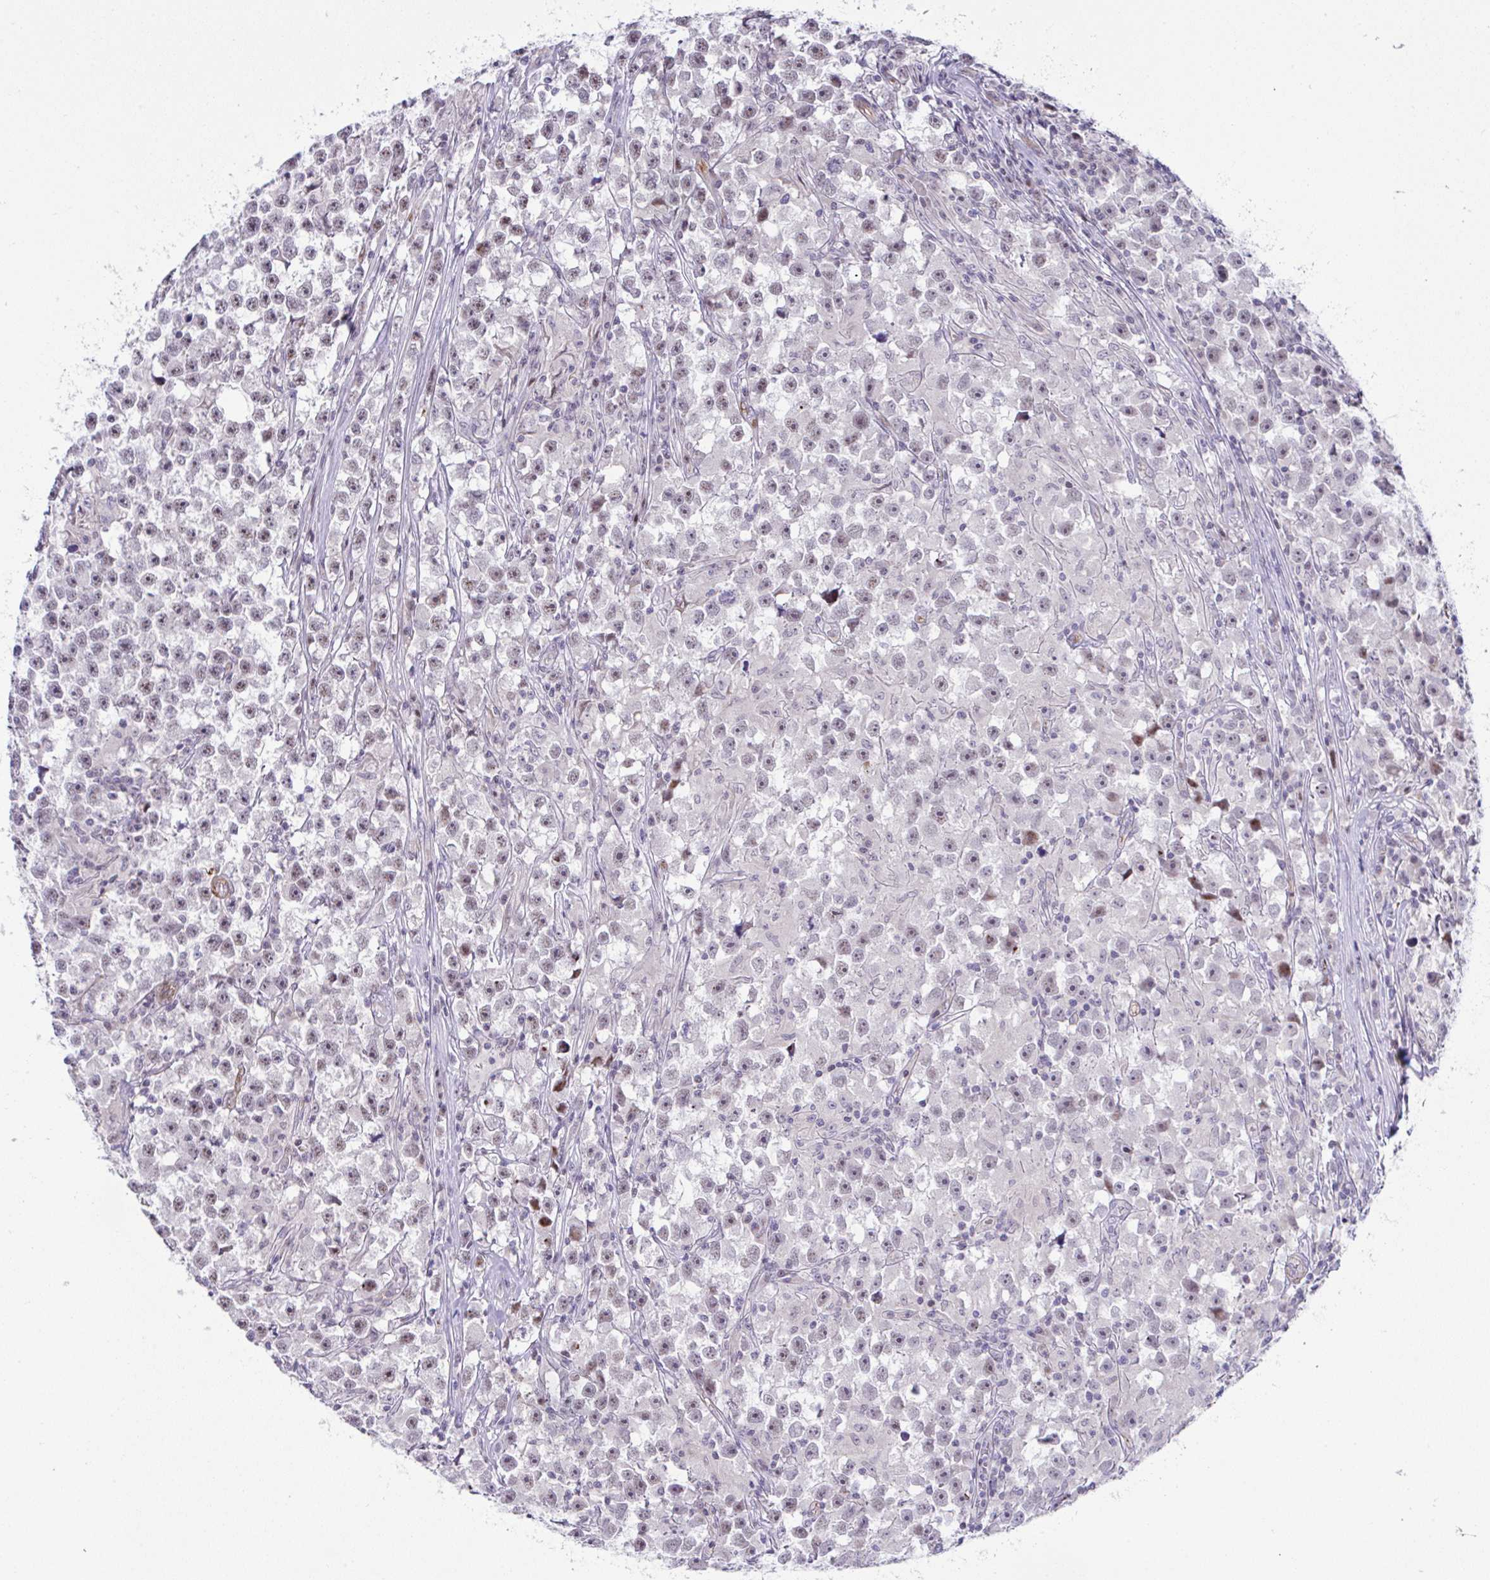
{"staining": {"intensity": "weak", "quantity": "<25%", "location": "nuclear"}, "tissue": "testis cancer", "cell_type": "Tumor cells", "image_type": "cancer", "snomed": [{"axis": "morphology", "description": "Seminoma, NOS"}, {"axis": "topography", "description": "Testis"}], "caption": "A histopathology image of testis seminoma stained for a protein reveals no brown staining in tumor cells.", "gene": "FBXO34", "patient": {"sex": "male", "age": 33}}